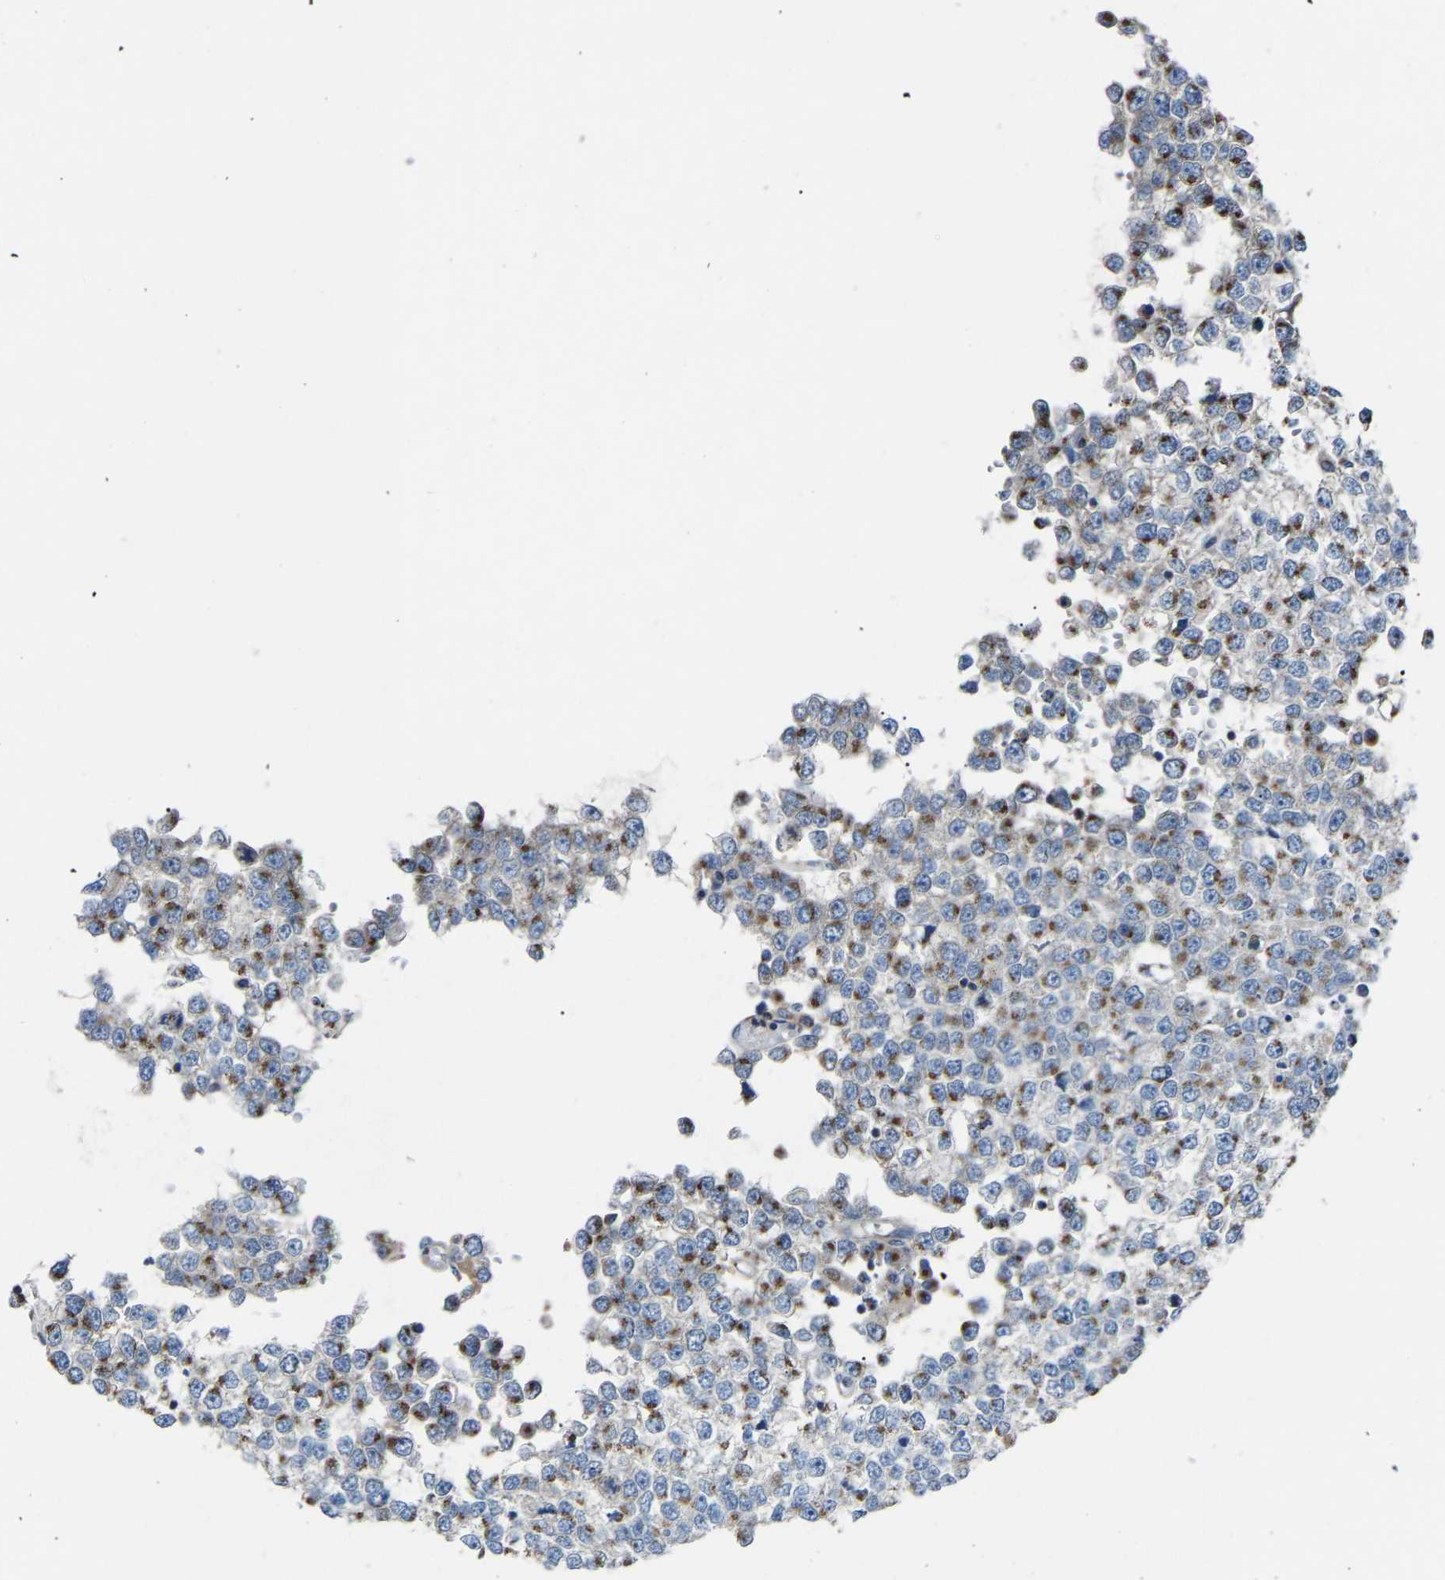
{"staining": {"intensity": "moderate", "quantity": ">75%", "location": "cytoplasmic/membranous"}, "tissue": "testis cancer", "cell_type": "Tumor cells", "image_type": "cancer", "snomed": [{"axis": "morphology", "description": "Seminoma, NOS"}, {"axis": "topography", "description": "Testis"}], "caption": "Testis cancer (seminoma) stained with DAB immunohistochemistry shows medium levels of moderate cytoplasmic/membranous staining in approximately >75% of tumor cells.", "gene": "CANT1", "patient": {"sex": "male", "age": 65}}